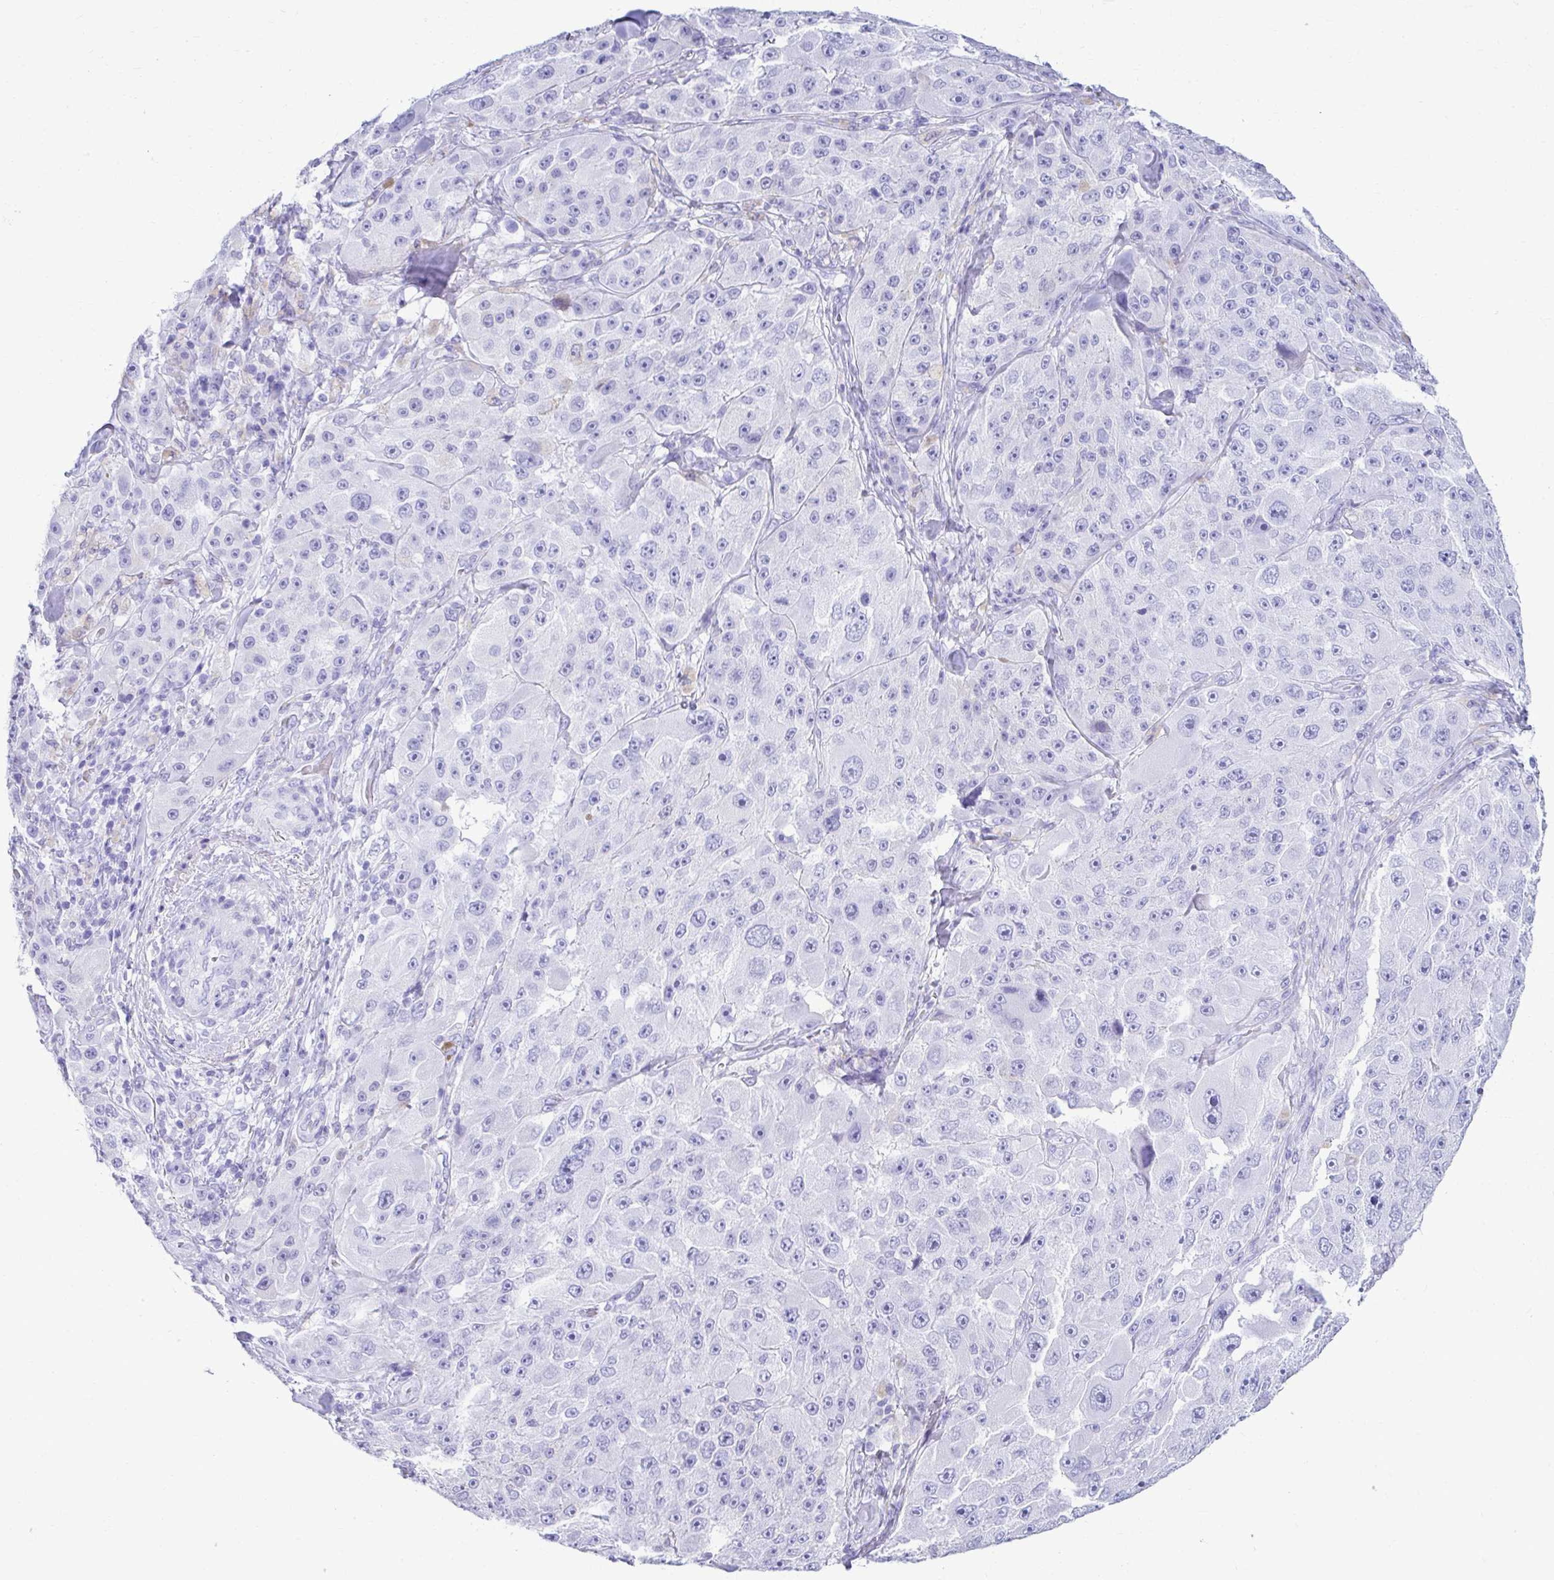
{"staining": {"intensity": "negative", "quantity": "none", "location": "none"}, "tissue": "melanoma", "cell_type": "Tumor cells", "image_type": "cancer", "snomed": [{"axis": "morphology", "description": "Malignant melanoma, Metastatic site"}, {"axis": "topography", "description": "Lymph node"}], "caption": "DAB immunohistochemical staining of human malignant melanoma (metastatic site) reveals no significant positivity in tumor cells.", "gene": "ATP4B", "patient": {"sex": "male", "age": 62}}